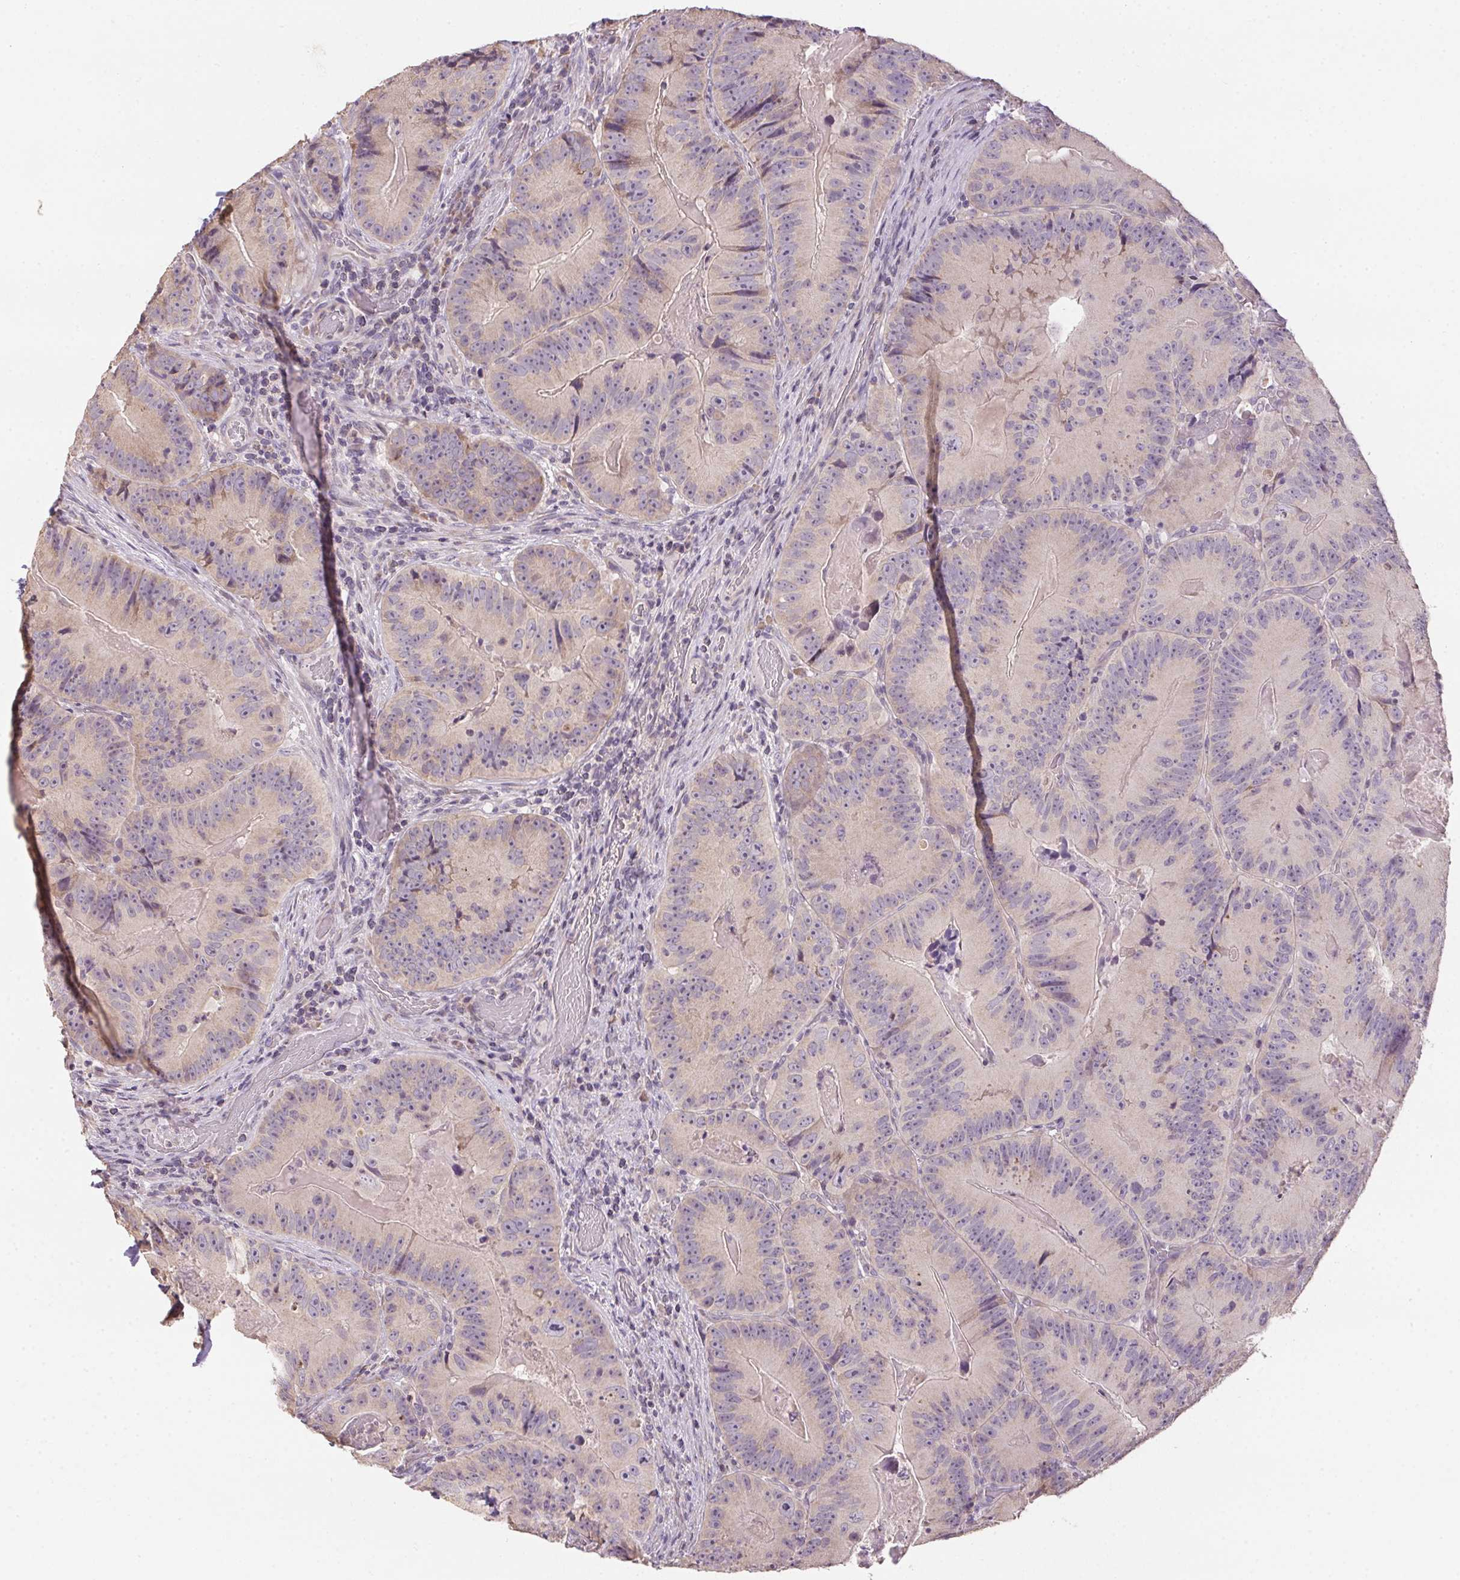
{"staining": {"intensity": "negative", "quantity": "none", "location": "none"}, "tissue": "colorectal cancer", "cell_type": "Tumor cells", "image_type": "cancer", "snomed": [{"axis": "morphology", "description": "Adenocarcinoma, NOS"}, {"axis": "topography", "description": "Colon"}], "caption": "Tumor cells are negative for brown protein staining in colorectal cancer.", "gene": "SPACA9", "patient": {"sex": "female", "age": 86}}